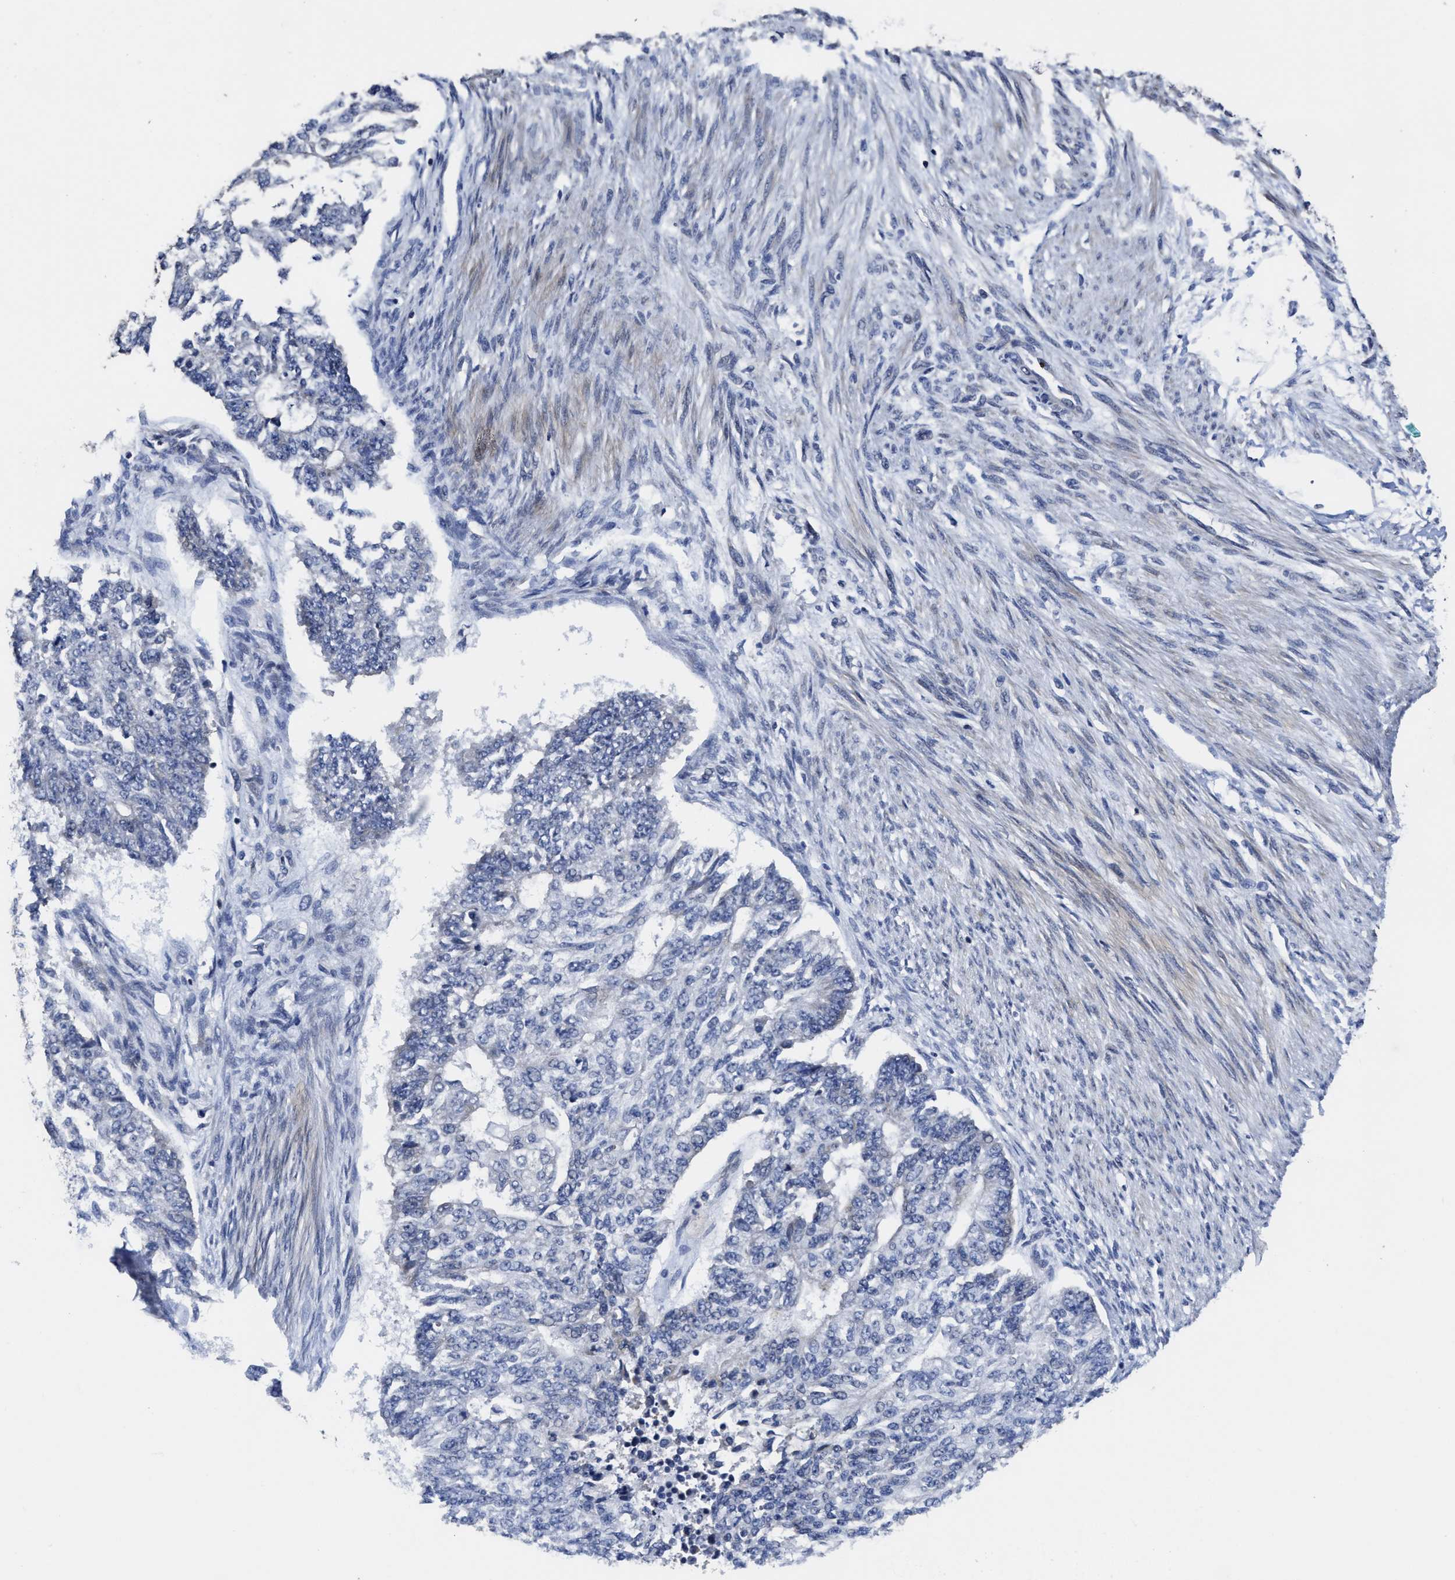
{"staining": {"intensity": "negative", "quantity": "none", "location": "none"}, "tissue": "endometrial cancer", "cell_type": "Tumor cells", "image_type": "cancer", "snomed": [{"axis": "morphology", "description": "Adenocarcinoma, NOS"}, {"axis": "topography", "description": "Endometrium"}], "caption": "Protein analysis of endometrial cancer (adenocarcinoma) reveals no significant staining in tumor cells.", "gene": "ZFAT", "patient": {"sex": "female", "age": 32}}